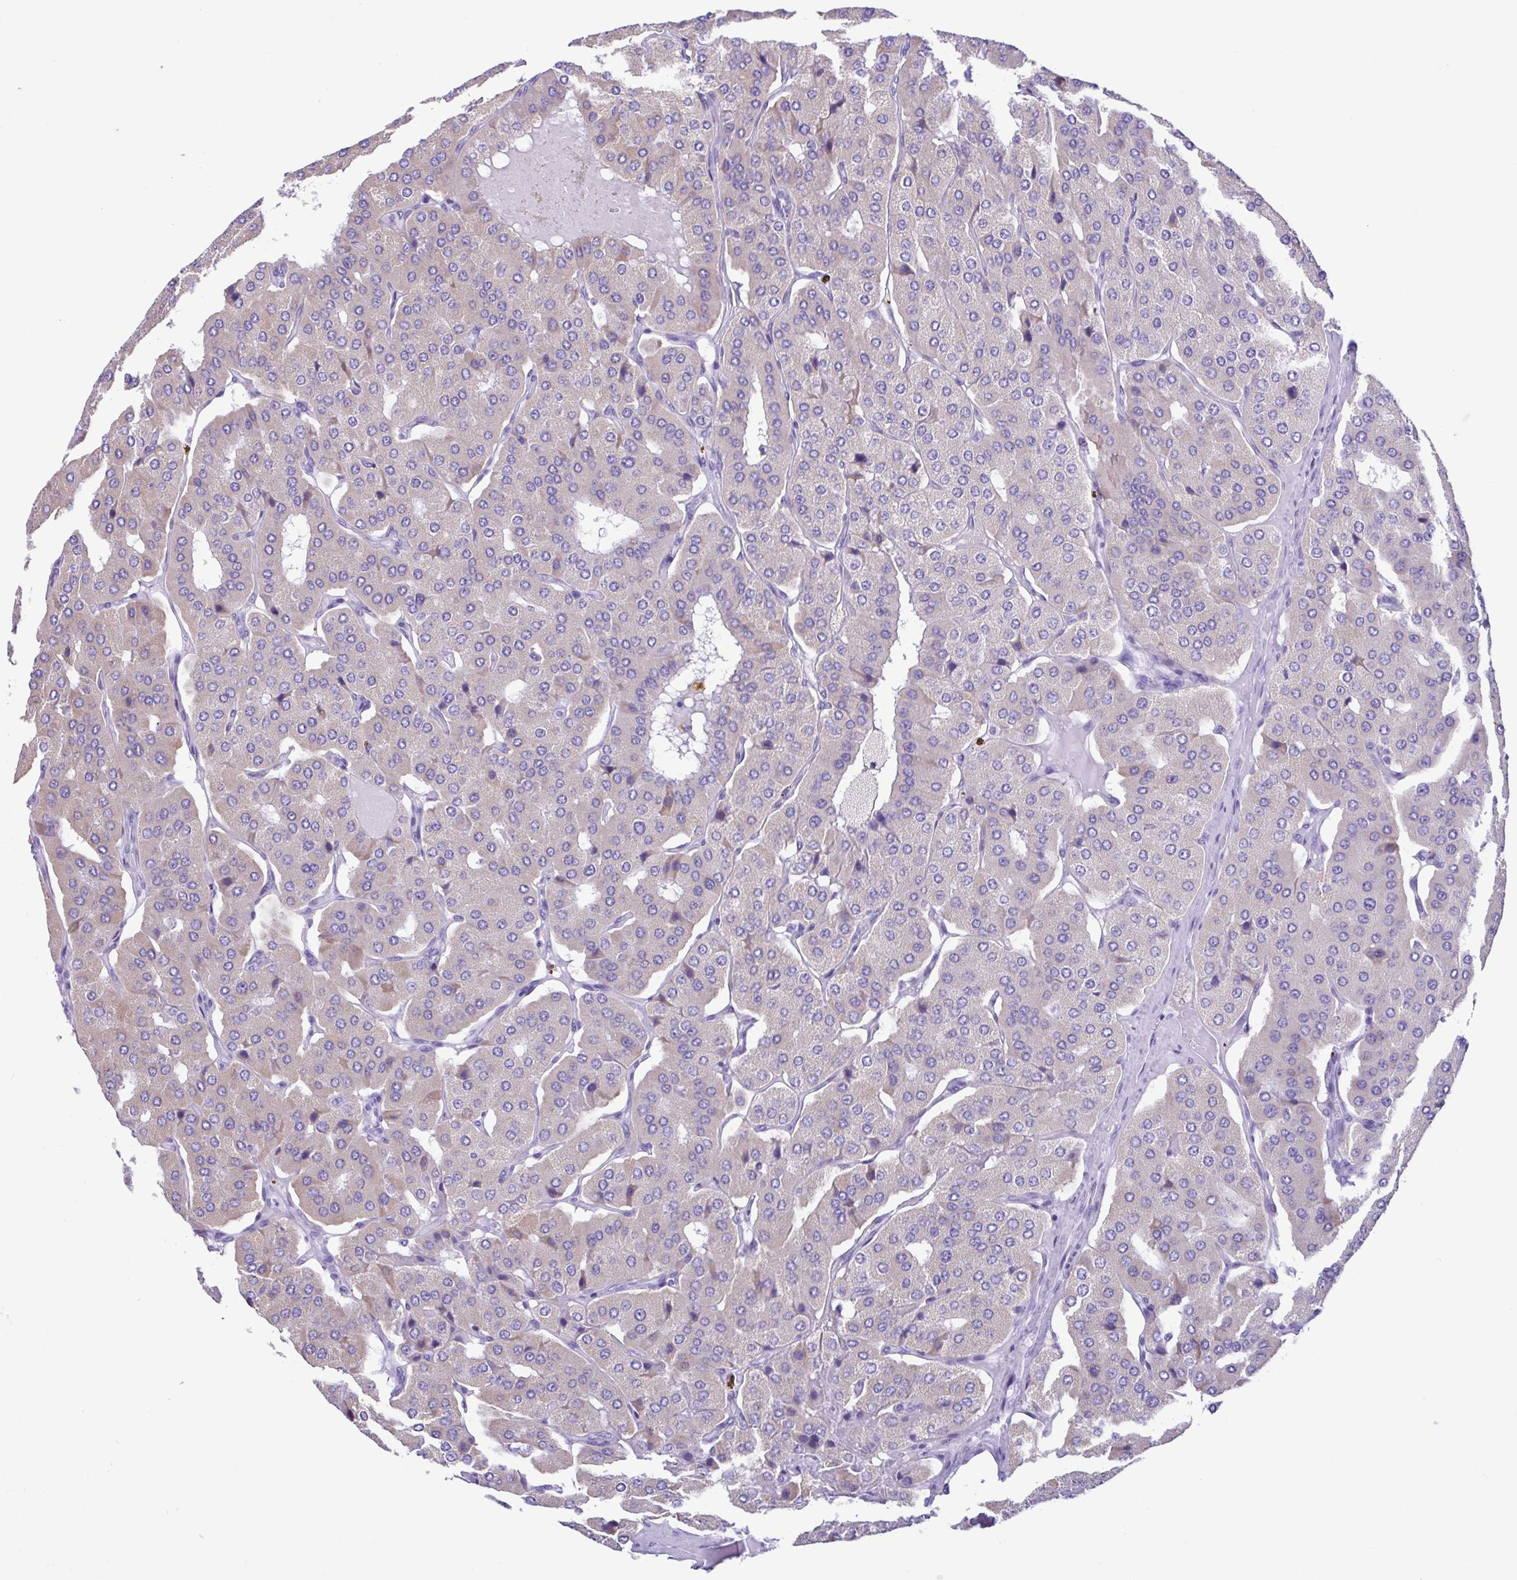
{"staining": {"intensity": "weak", "quantity": "<25%", "location": "cytoplasmic/membranous"}, "tissue": "parathyroid gland", "cell_type": "Glandular cells", "image_type": "normal", "snomed": [{"axis": "morphology", "description": "Normal tissue, NOS"}, {"axis": "morphology", "description": "Adenoma, NOS"}, {"axis": "topography", "description": "Parathyroid gland"}], "caption": "This is an IHC photomicrograph of benign human parathyroid gland. There is no positivity in glandular cells.", "gene": "ACTRT3", "patient": {"sex": "female", "age": 86}}